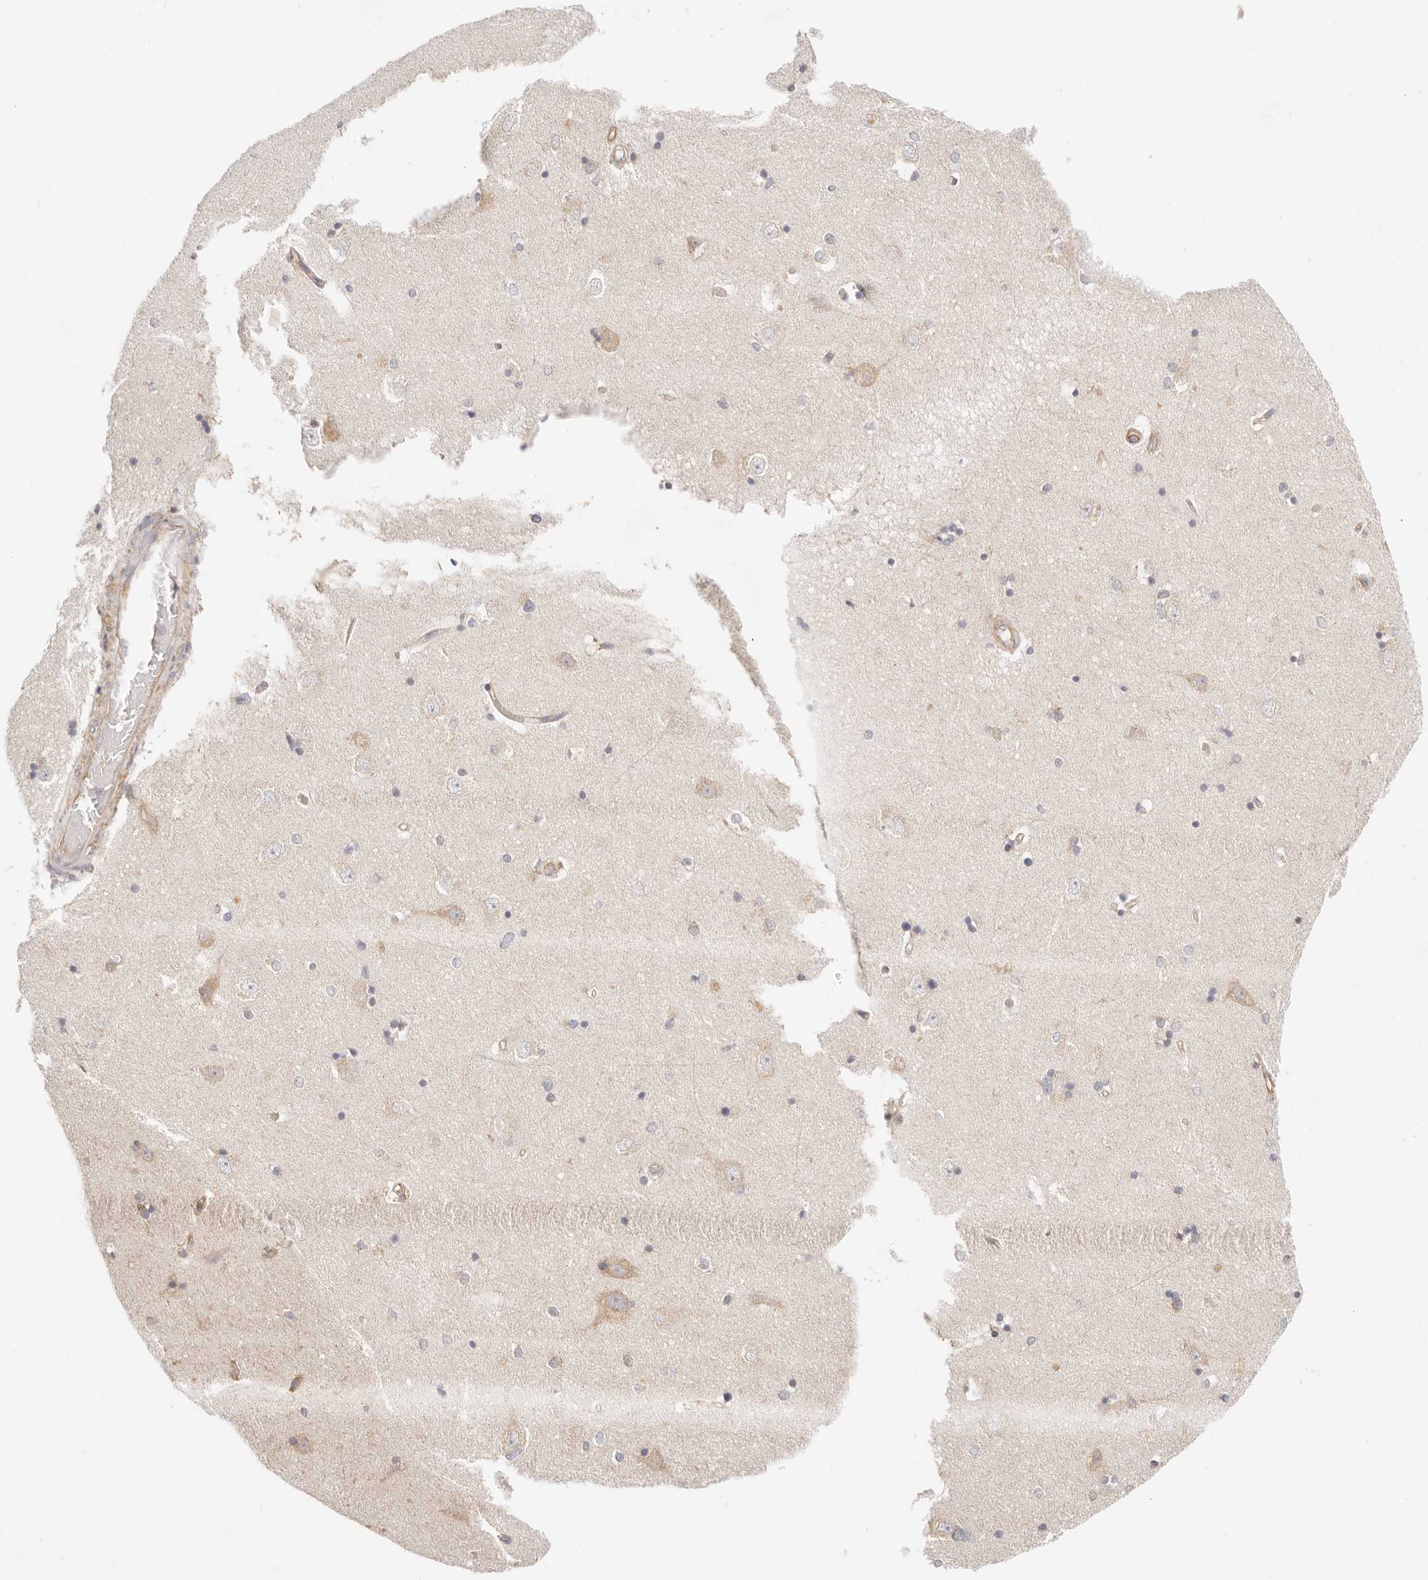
{"staining": {"intensity": "negative", "quantity": "none", "location": "none"}, "tissue": "hippocampus", "cell_type": "Glial cells", "image_type": "normal", "snomed": [{"axis": "morphology", "description": "Normal tissue, NOS"}, {"axis": "topography", "description": "Hippocampus"}], "caption": "IHC photomicrograph of unremarkable hippocampus stained for a protein (brown), which demonstrates no positivity in glial cells. (Brightfield microscopy of DAB (3,3'-diaminobenzidine) IHC at high magnification).", "gene": "ZC3H11A", "patient": {"sex": "male", "age": 45}}